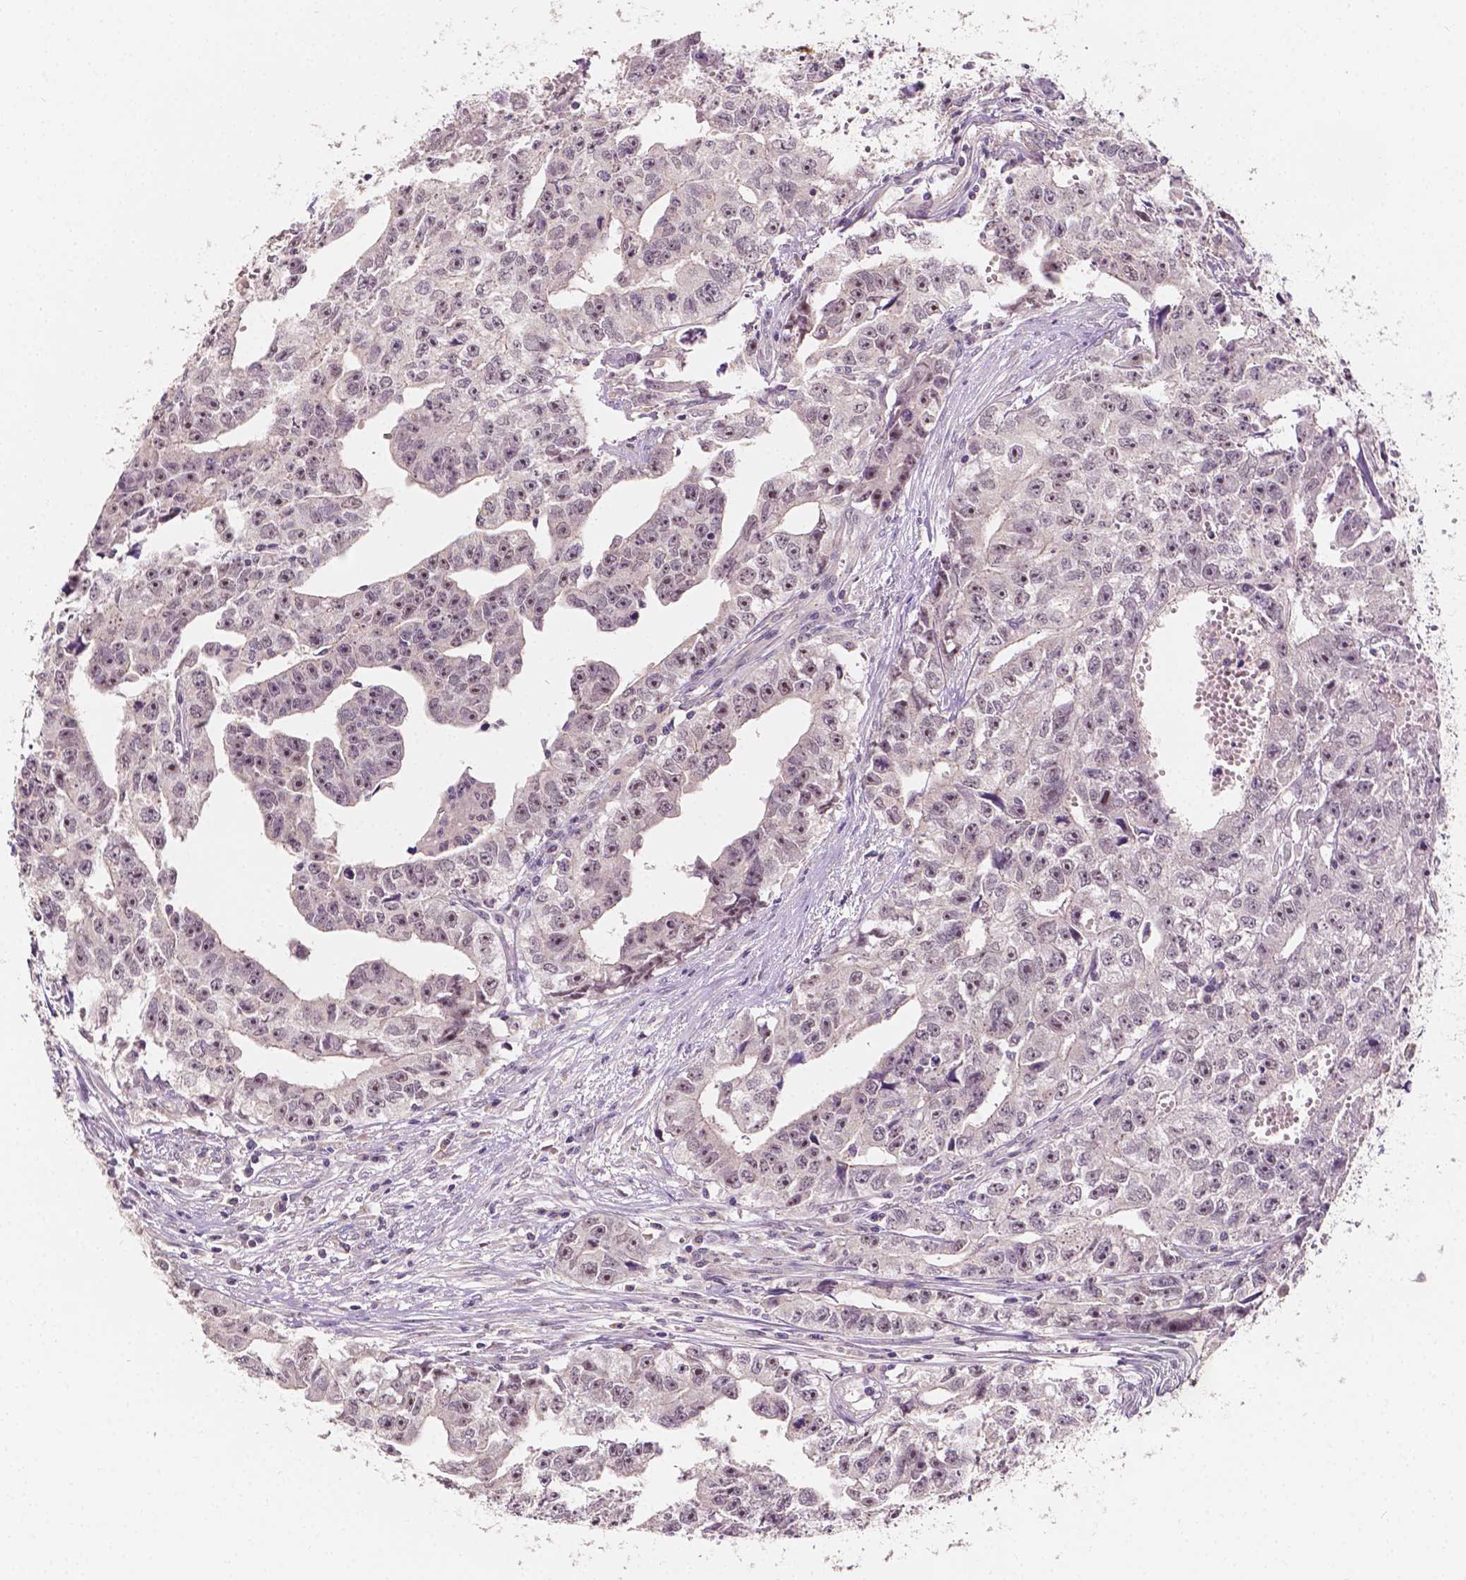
{"staining": {"intensity": "negative", "quantity": "none", "location": "none"}, "tissue": "testis cancer", "cell_type": "Tumor cells", "image_type": "cancer", "snomed": [{"axis": "morphology", "description": "Carcinoma, Embryonal, NOS"}, {"axis": "morphology", "description": "Teratoma, malignant, NOS"}, {"axis": "topography", "description": "Testis"}], "caption": "Micrograph shows no protein staining in tumor cells of testis embryonal carcinoma tissue.", "gene": "SIRT2", "patient": {"sex": "male", "age": 24}}